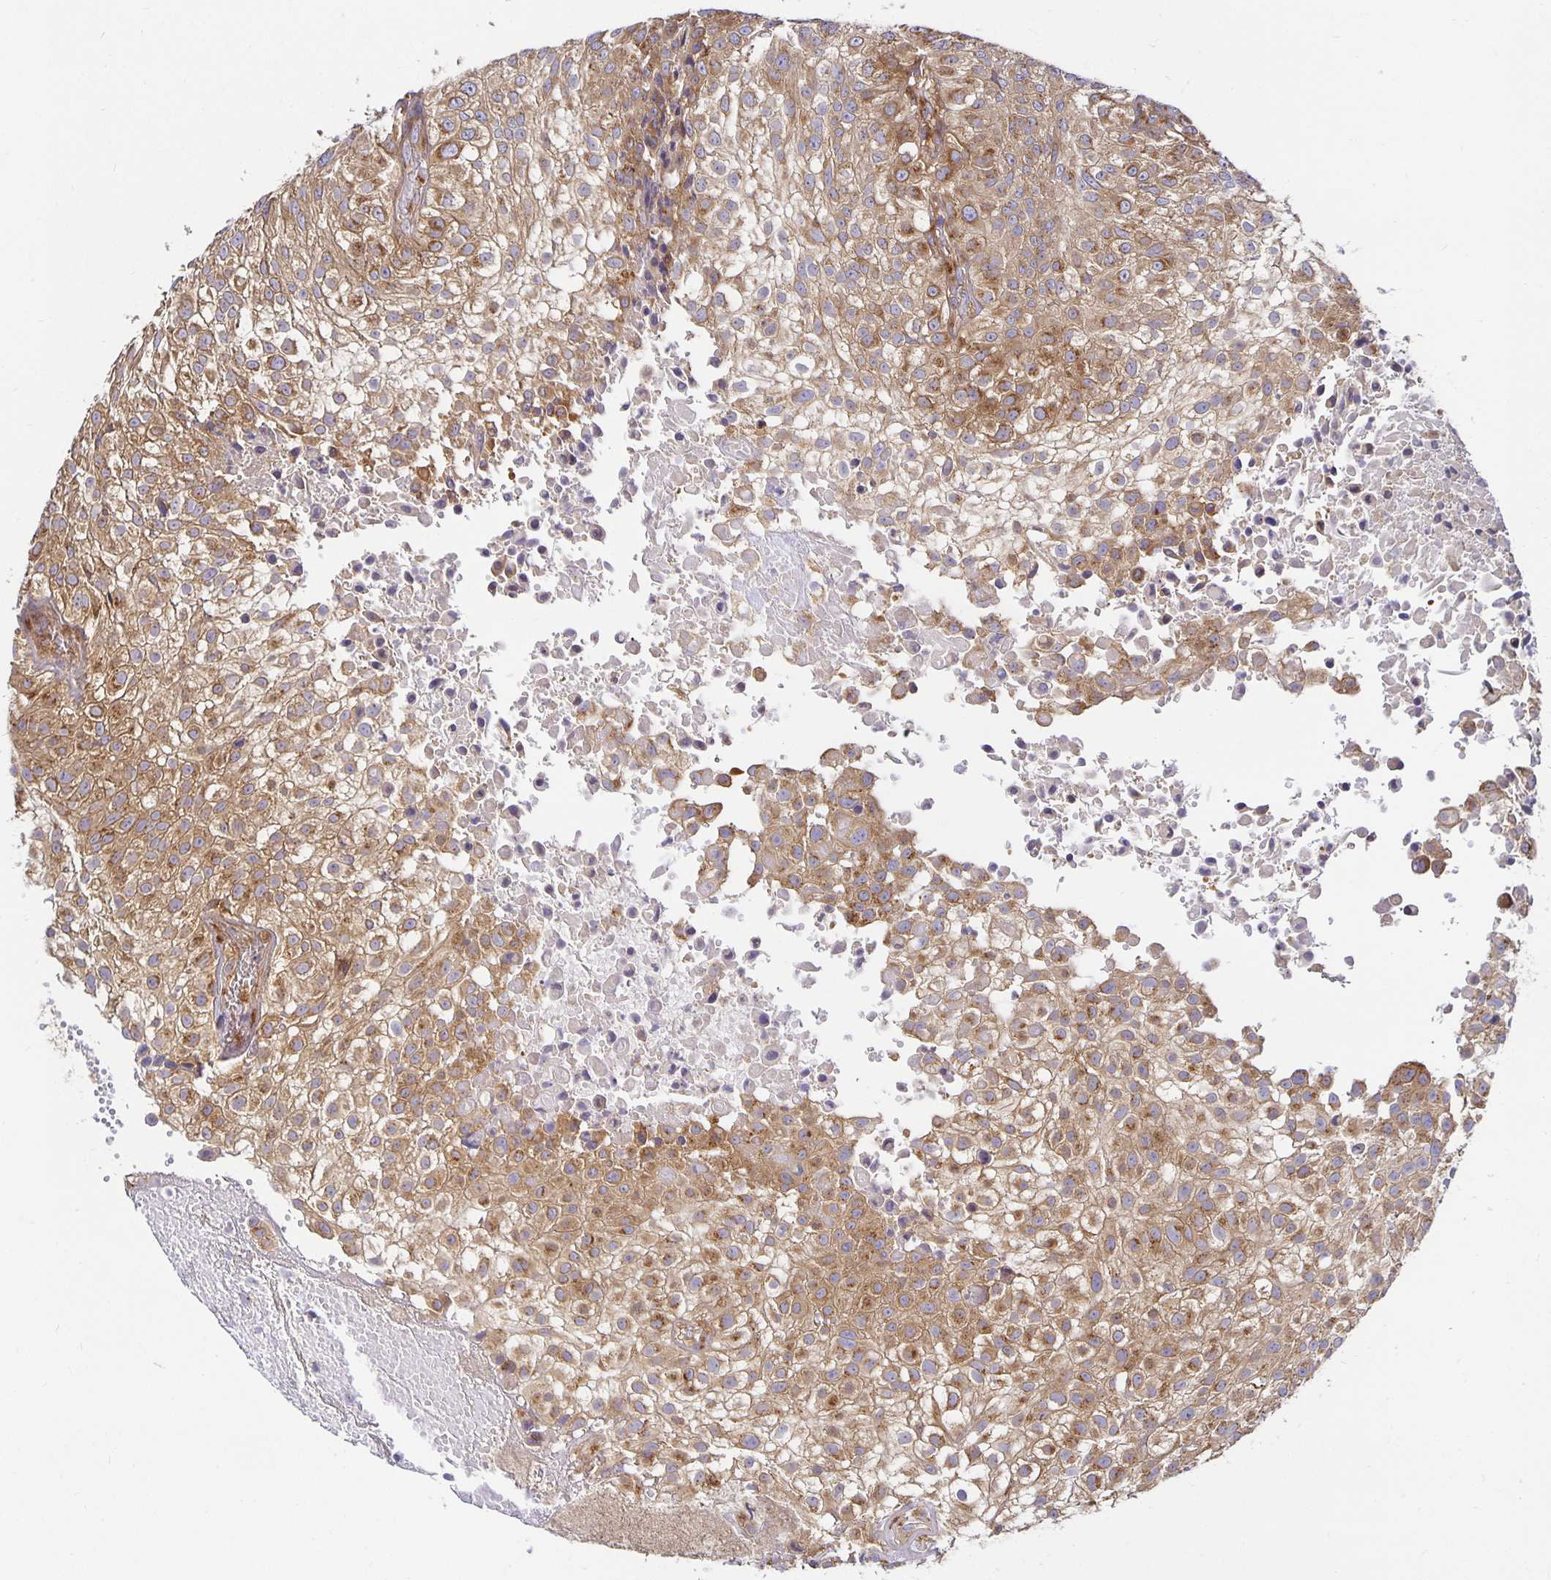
{"staining": {"intensity": "moderate", "quantity": ">75%", "location": "cytoplasmic/membranous"}, "tissue": "urothelial cancer", "cell_type": "Tumor cells", "image_type": "cancer", "snomed": [{"axis": "morphology", "description": "Urothelial carcinoma, High grade"}, {"axis": "topography", "description": "Urinary bladder"}], "caption": "The histopathology image demonstrates a brown stain indicating the presence of a protein in the cytoplasmic/membranous of tumor cells in urothelial carcinoma (high-grade).", "gene": "USO1", "patient": {"sex": "male", "age": 56}}